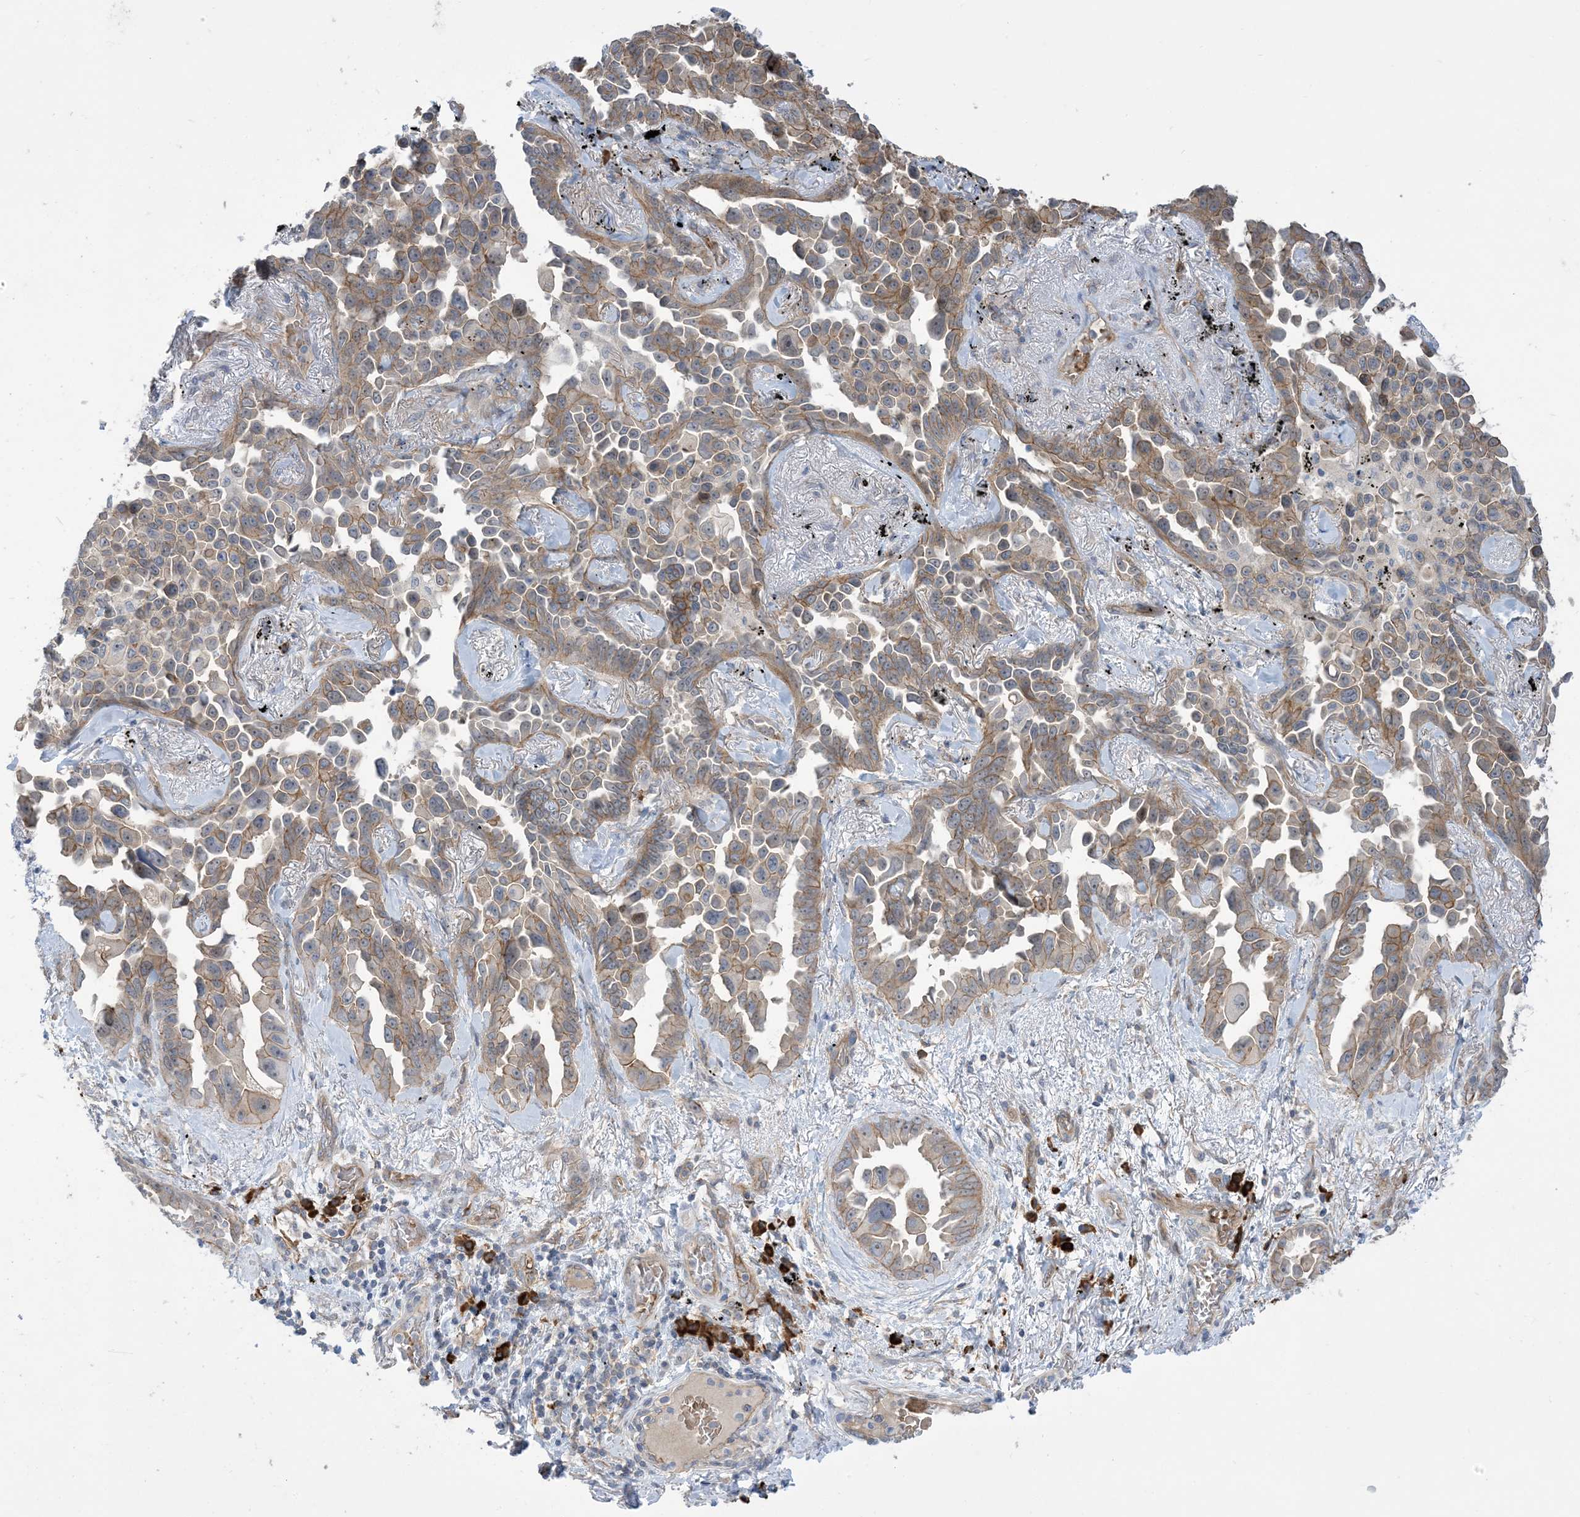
{"staining": {"intensity": "moderate", "quantity": "25%-75%", "location": "cytoplasmic/membranous"}, "tissue": "lung cancer", "cell_type": "Tumor cells", "image_type": "cancer", "snomed": [{"axis": "morphology", "description": "Adenocarcinoma, NOS"}, {"axis": "topography", "description": "Lung"}], "caption": "Protein expression analysis of human lung cancer reveals moderate cytoplasmic/membranous staining in approximately 25%-75% of tumor cells. The staining is performed using DAB (3,3'-diaminobenzidine) brown chromogen to label protein expression. The nuclei are counter-stained blue using hematoxylin.", "gene": "AOC1", "patient": {"sex": "female", "age": 67}}